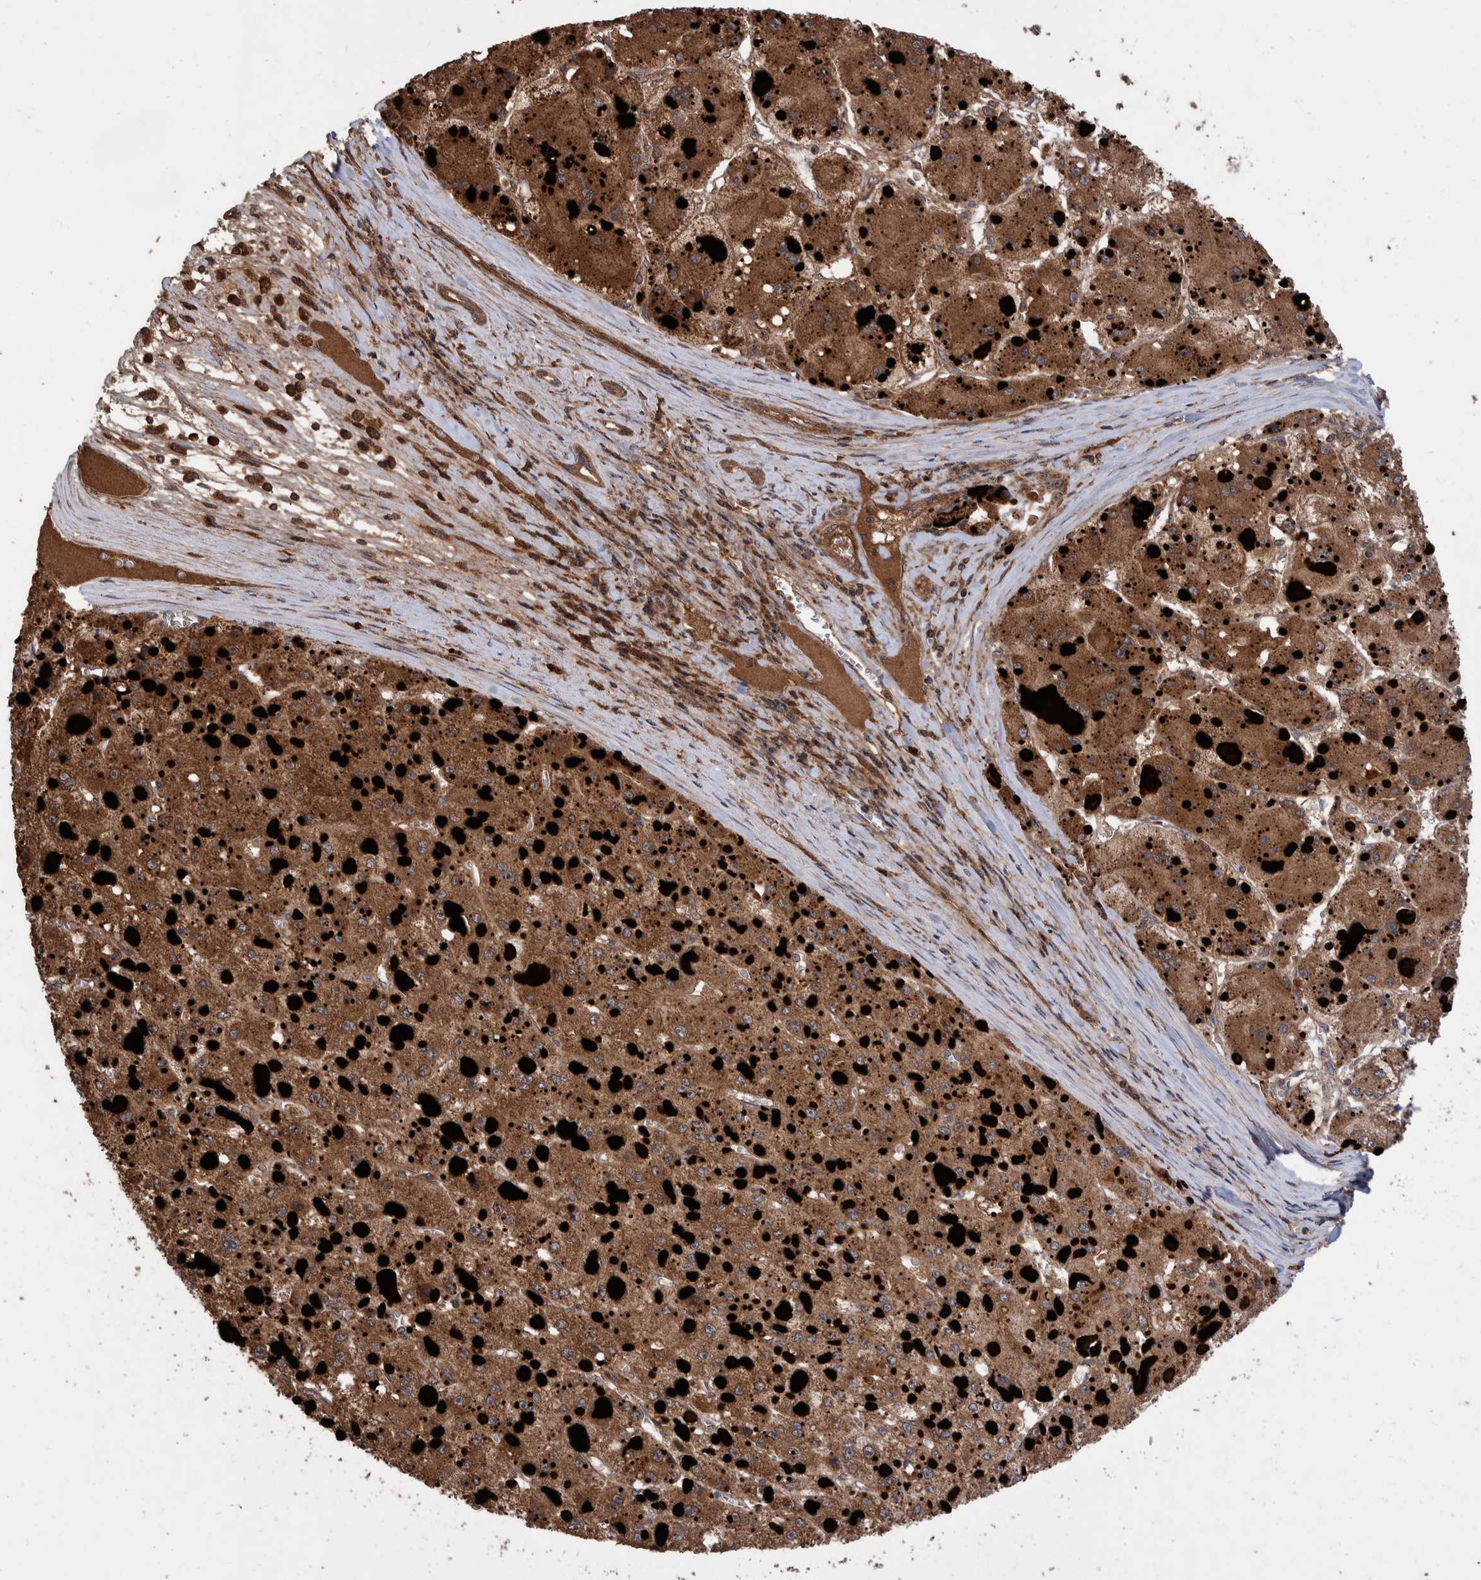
{"staining": {"intensity": "moderate", "quantity": ">75%", "location": "cytoplasmic/membranous"}, "tissue": "liver cancer", "cell_type": "Tumor cells", "image_type": "cancer", "snomed": [{"axis": "morphology", "description": "Carcinoma, Hepatocellular, NOS"}, {"axis": "topography", "description": "Liver"}], "caption": "This image exhibits immunohistochemistry staining of liver hepatocellular carcinoma, with medium moderate cytoplasmic/membranous expression in approximately >75% of tumor cells.", "gene": "VBP1", "patient": {"sex": "female", "age": 73}}